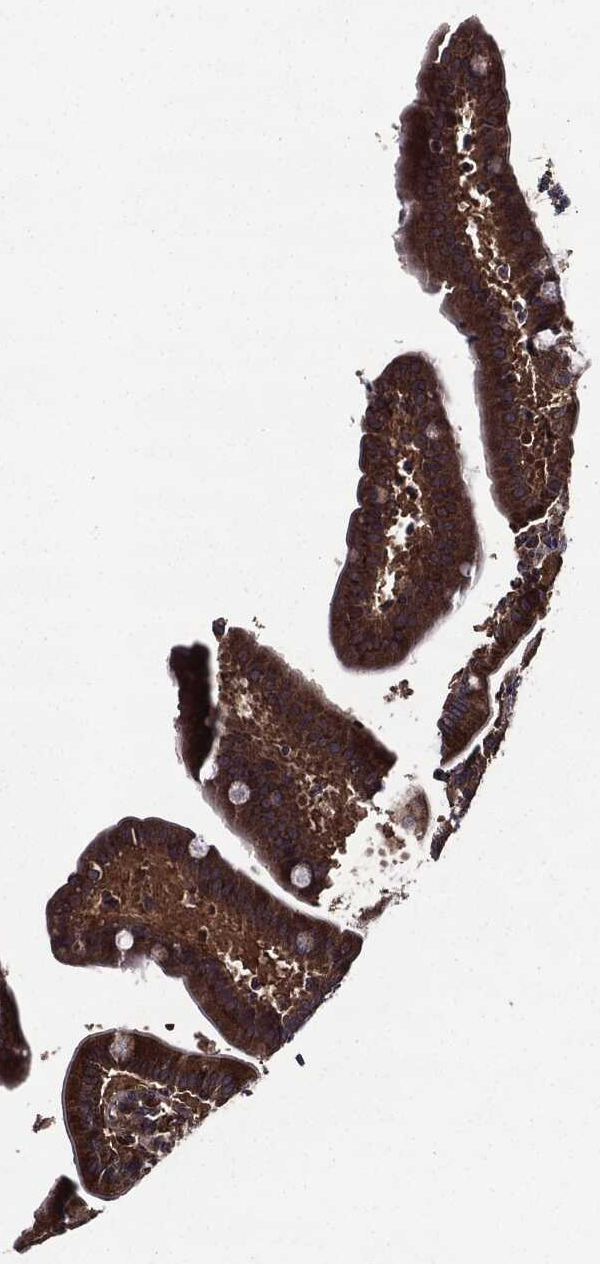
{"staining": {"intensity": "strong", "quantity": ">75%", "location": "cytoplasmic/membranous"}, "tissue": "small intestine", "cell_type": "Glandular cells", "image_type": "normal", "snomed": [{"axis": "morphology", "description": "Normal tissue, NOS"}, {"axis": "topography", "description": "Small intestine"}], "caption": "The image shows immunohistochemical staining of unremarkable small intestine. There is strong cytoplasmic/membranous staining is appreciated in approximately >75% of glandular cells.", "gene": "HTT", "patient": {"sex": "male", "age": 66}}